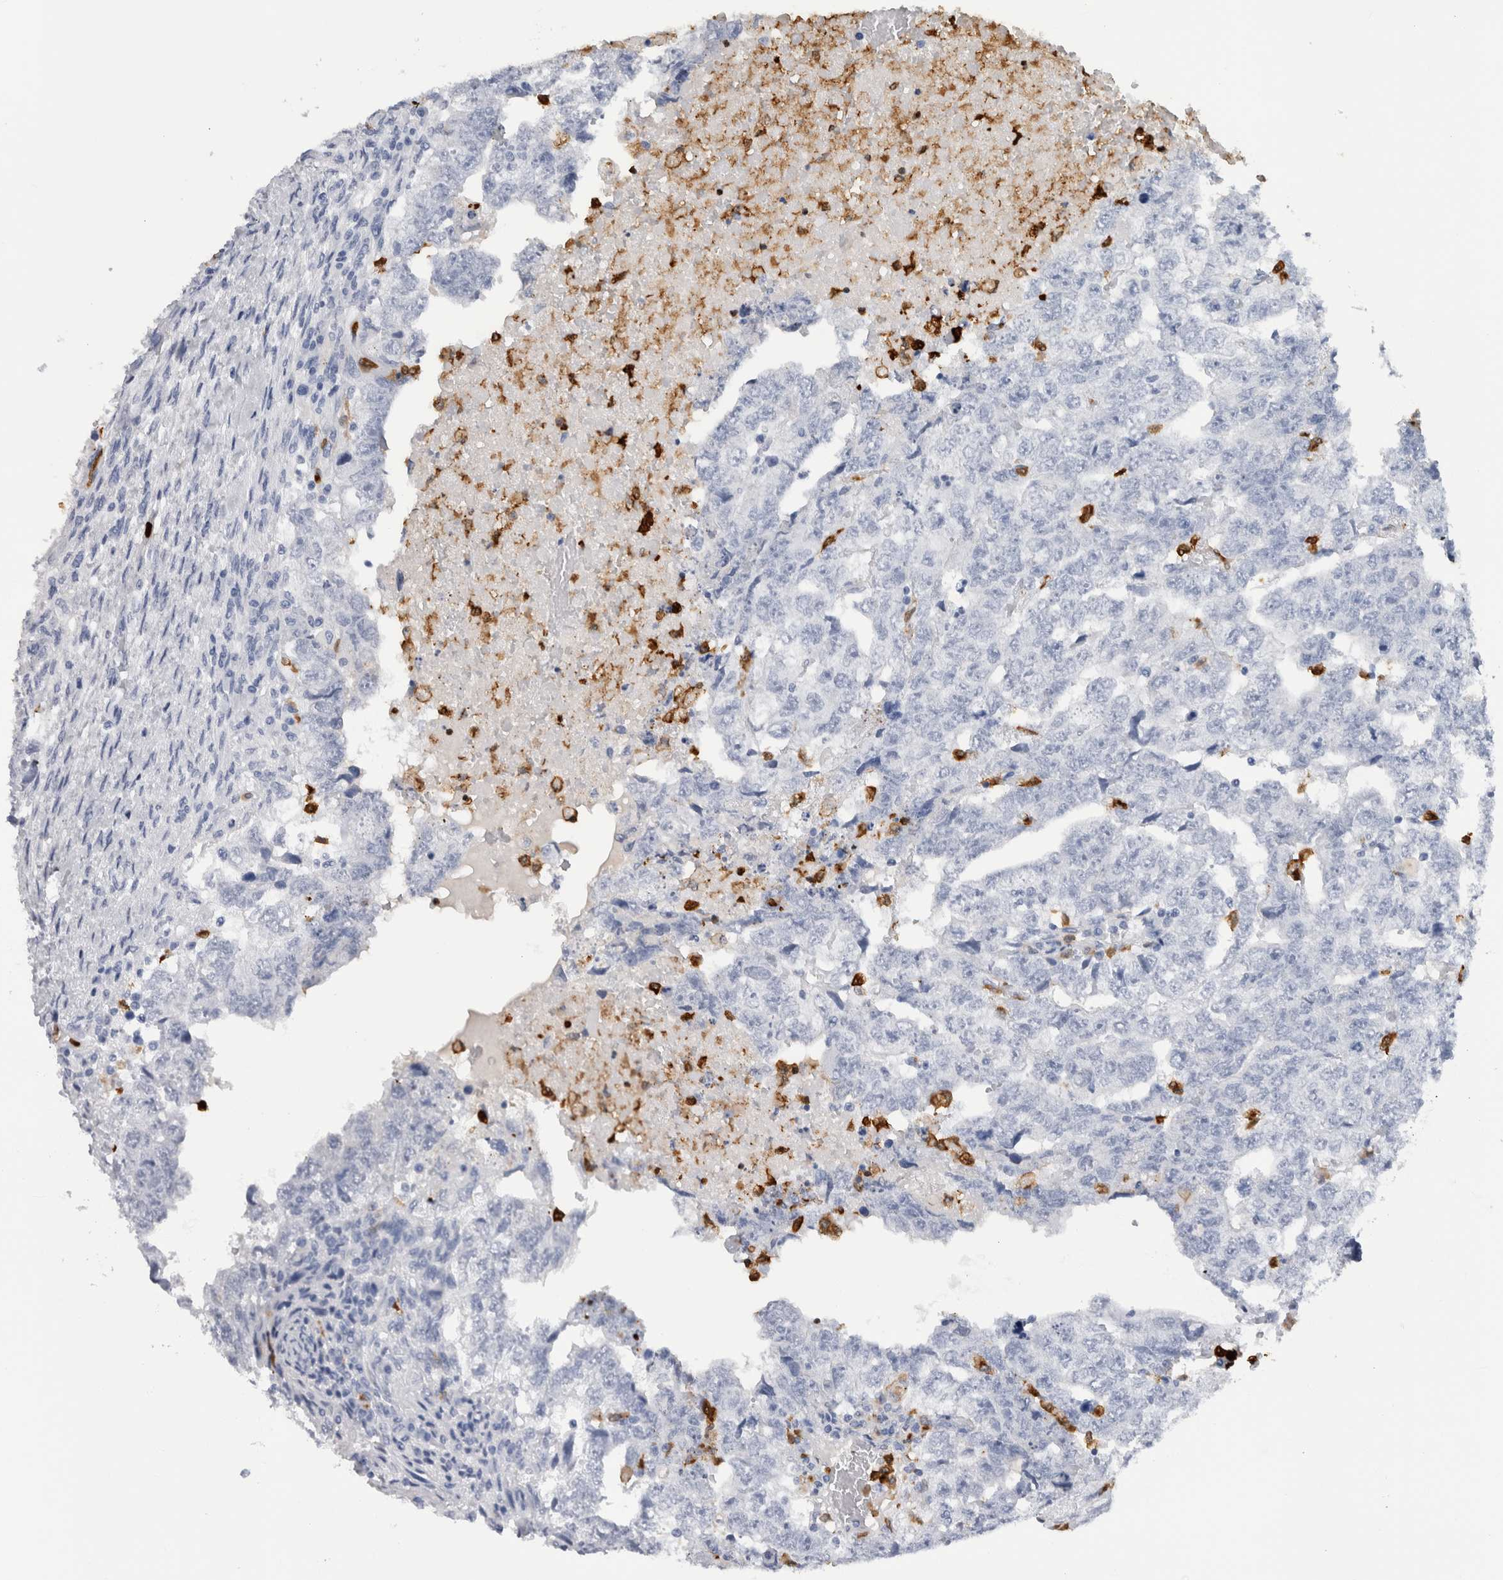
{"staining": {"intensity": "negative", "quantity": "none", "location": "none"}, "tissue": "testis cancer", "cell_type": "Tumor cells", "image_type": "cancer", "snomed": [{"axis": "morphology", "description": "Carcinoma, Embryonal, NOS"}, {"axis": "topography", "description": "Testis"}], "caption": "A micrograph of human testis cancer (embryonal carcinoma) is negative for staining in tumor cells.", "gene": "S100A8", "patient": {"sex": "male", "age": 36}}